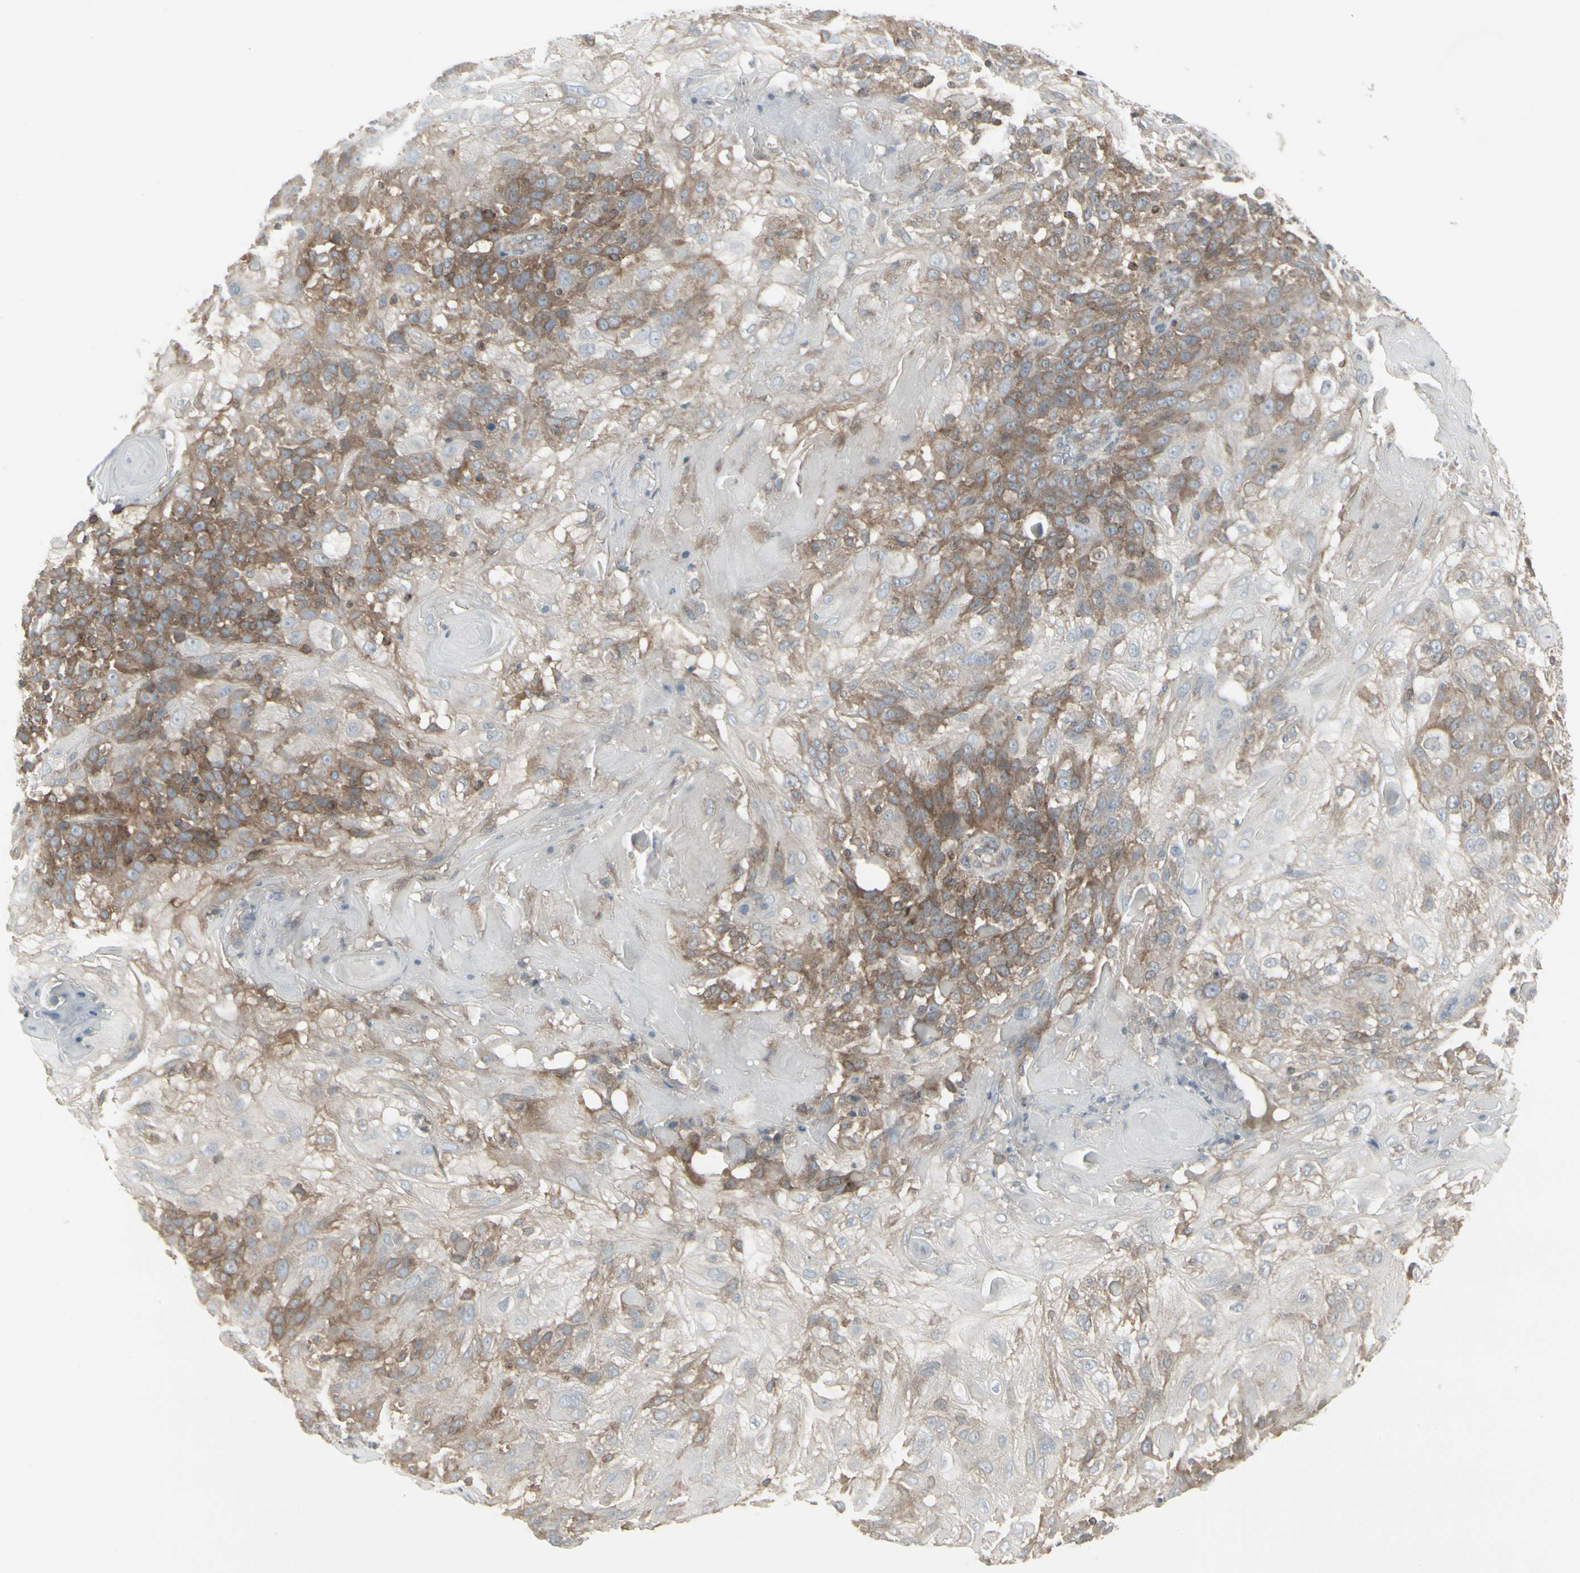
{"staining": {"intensity": "moderate", "quantity": "25%-75%", "location": "cytoplasmic/membranous"}, "tissue": "skin cancer", "cell_type": "Tumor cells", "image_type": "cancer", "snomed": [{"axis": "morphology", "description": "Normal tissue, NOS"}, {"axis": "morphology", "description": "Squamous cell carcinoma, NOS"}, {"axis": "topography", "description": "Skin"}], "caption": "Skin cancer (squamous cell carcinoma) stained with DAB (3,3'-diaminobenzidine) immunohistochemistry exhibits medium levels of moderate cytoplasmic/membranous staining in about 25%-75% of tumor cells.", "gene": "EPS15", "patient": {"sex": "female", "age": 83}}